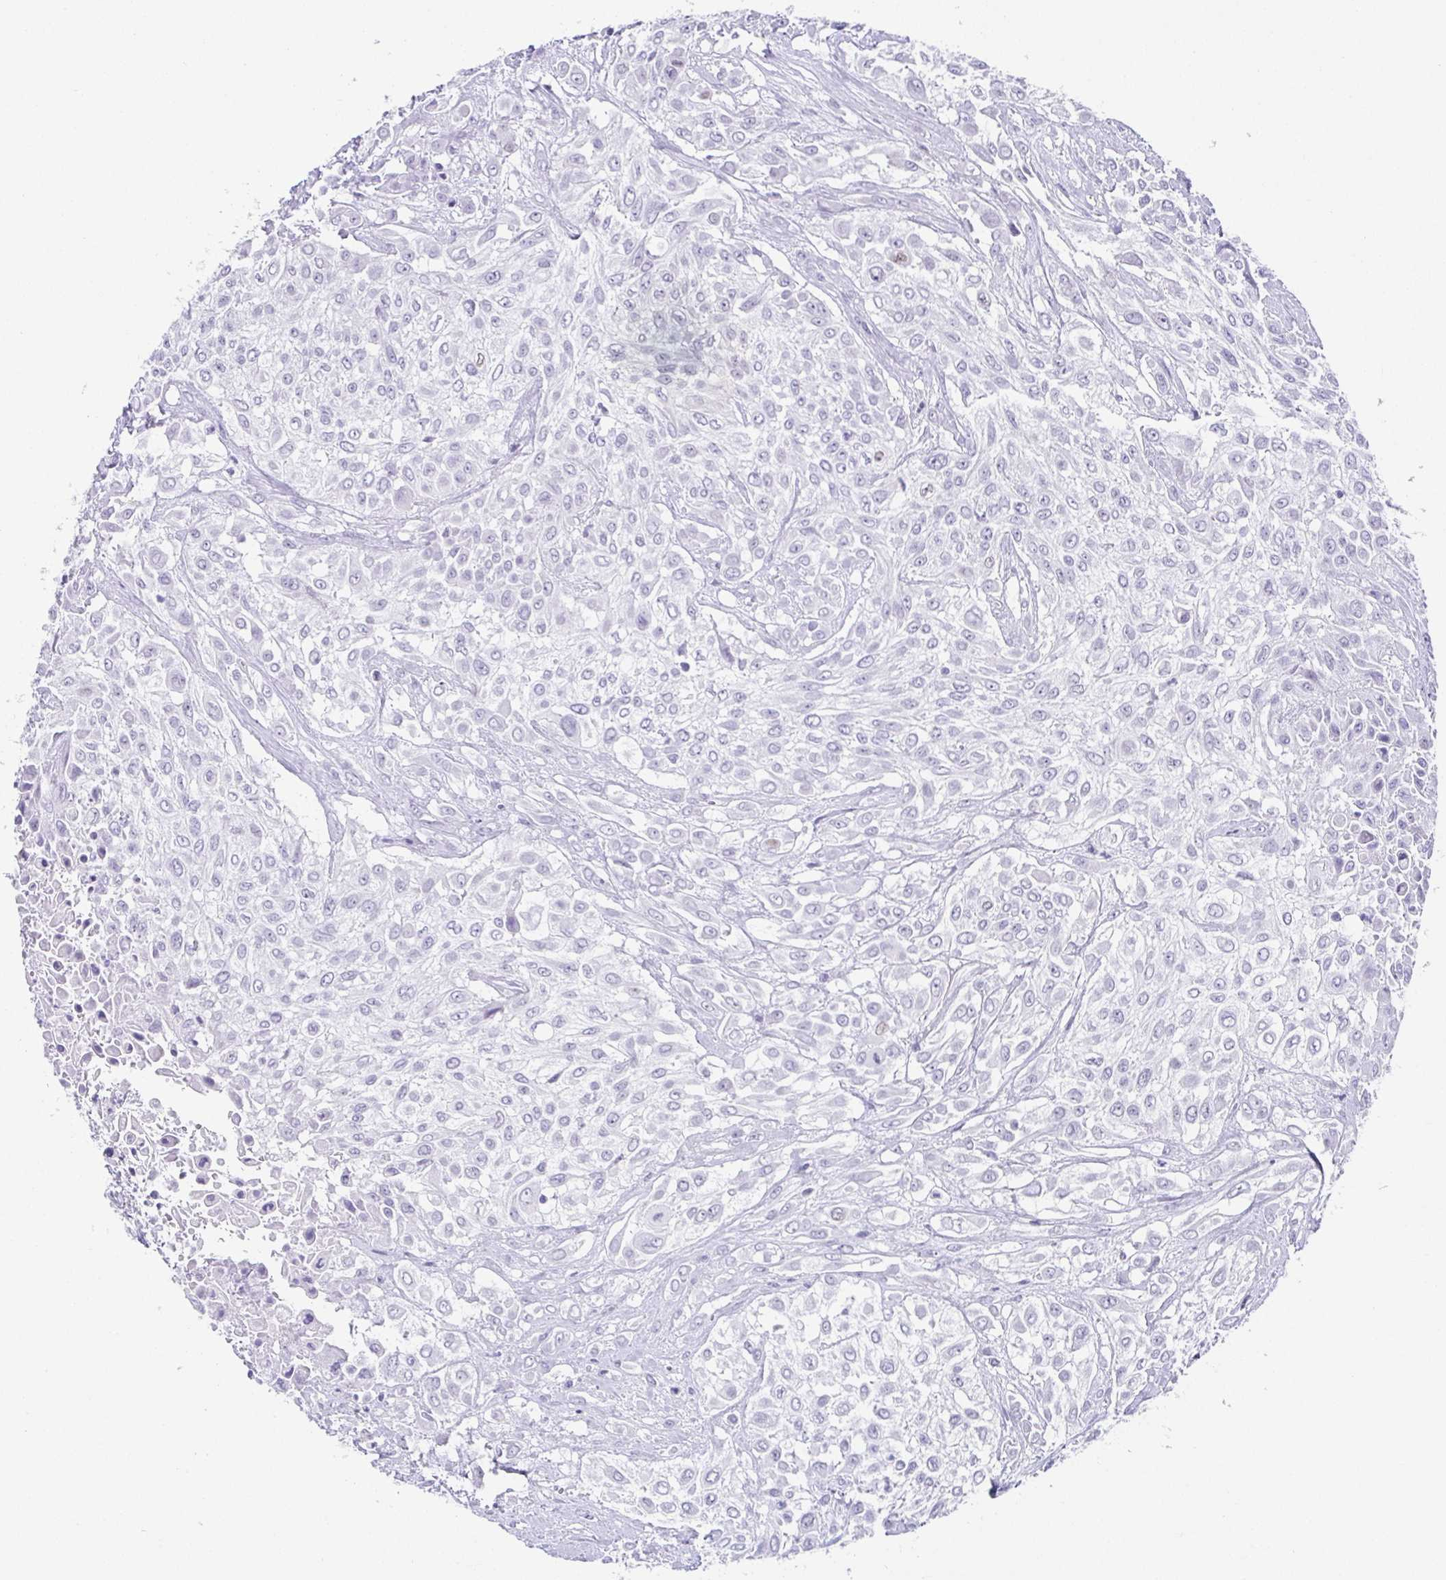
{"staining": {"intensity": "negative", "quantity": "none", "location": "none"}, "tissue": "urothelial cancer", "cell_type": "Tumor cells", "image_type": "cancer", "snomed": [{"axis": "morphology", "description": "Urothelial carcinoma, High grade"}, {"axis": "topography", "description": "Urinary bladder"}], "caption": "Photomicrograph shows no protein staining in tumor cells of urothelial cancer tissue.", "gene": "ESX1", "patient": {"sex": "male", "age": 57}}